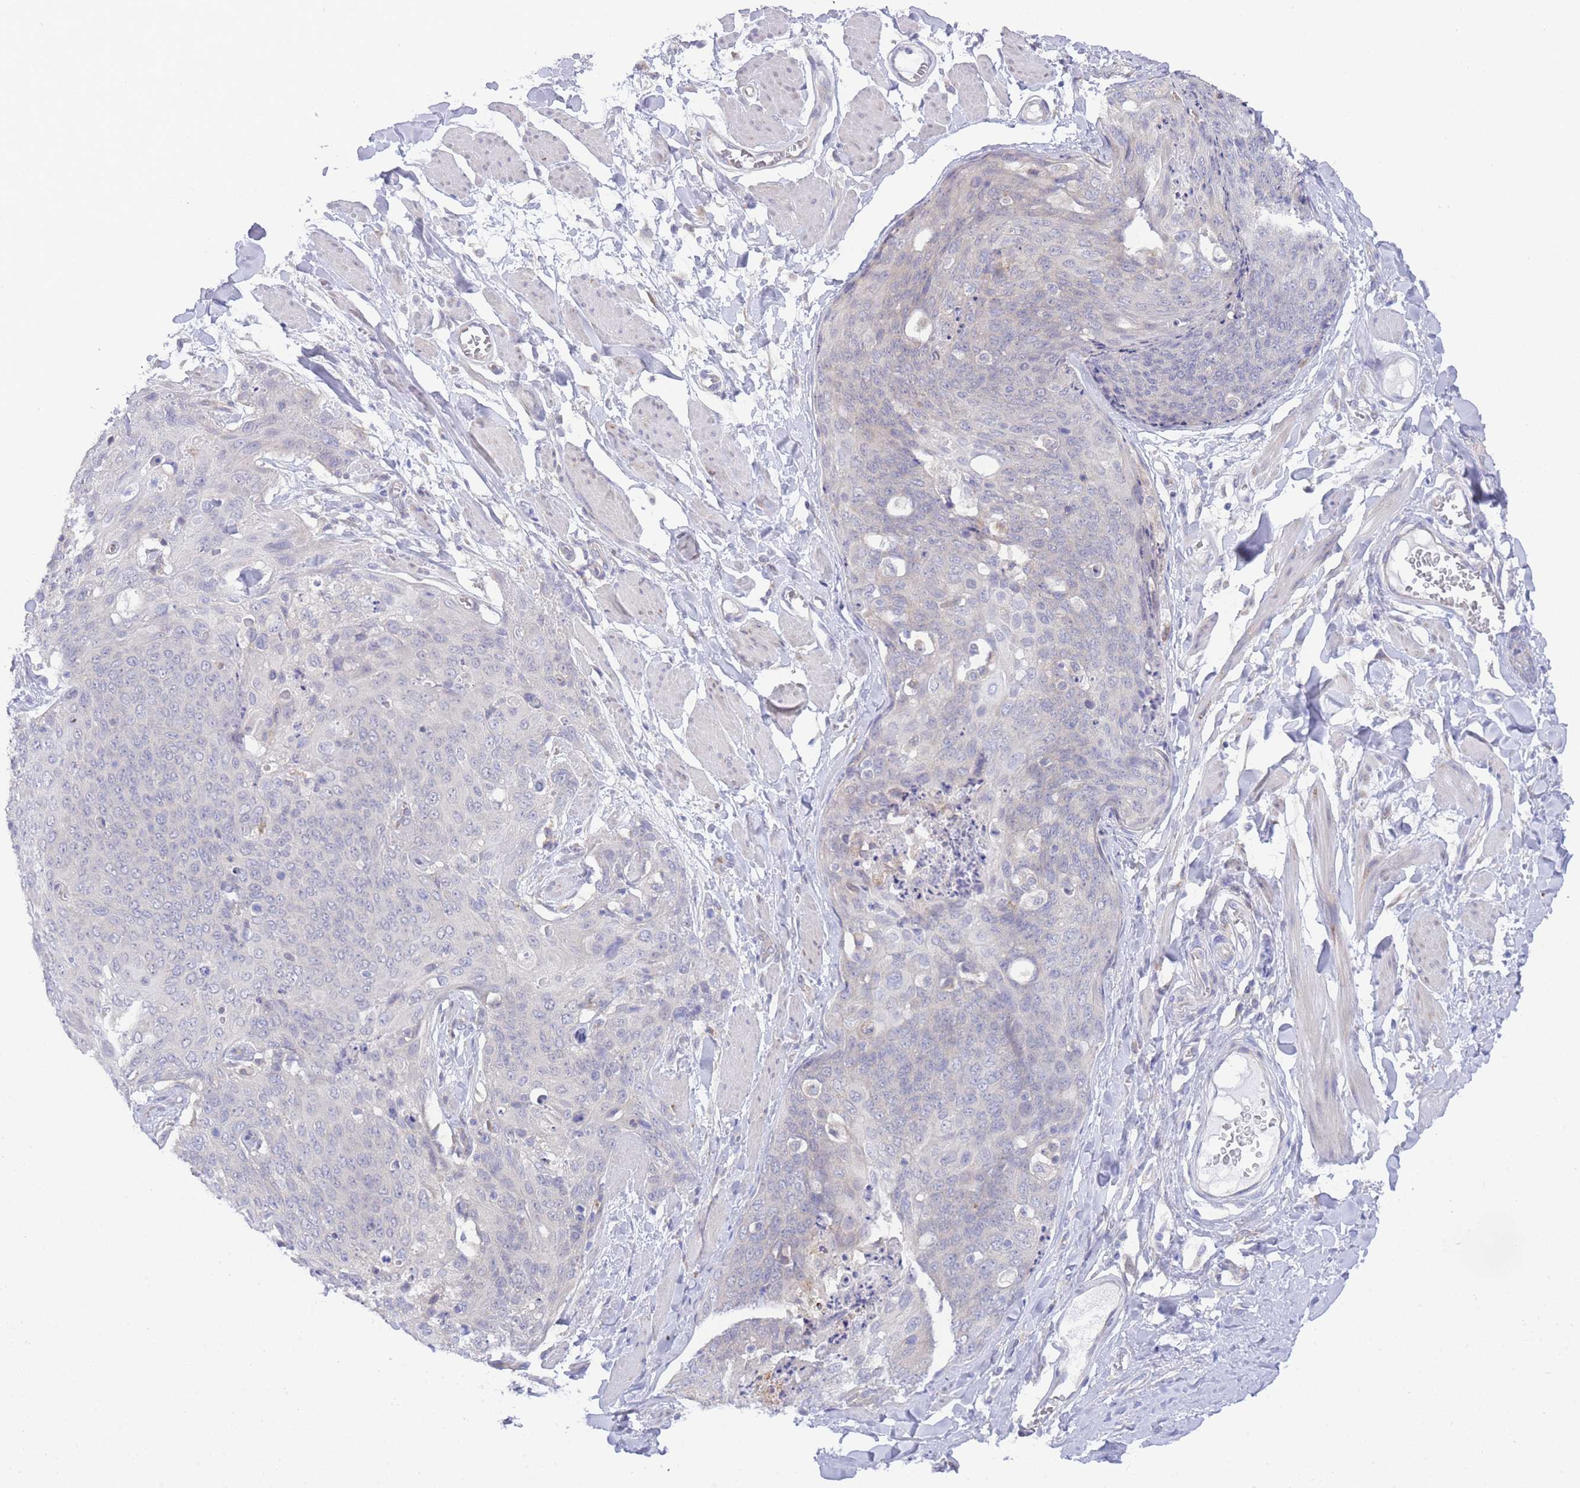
{"staining": {"intensity": "negative", "quantity": "none", "location": "none"}, "tissue": "skin cancer", "cell_type": "Tumor cells", "image_type": "cancer", "snomed": [{"axis": "morphology", "description": "Squamous cell carcinoma, NOS"}, {"axis": "topography", "description": "Skin"}, {"axis": "topography", "description": "Vulva"}], "caption": "Squamous cell carcinoma (skin) stained for a protein using immunohistochemistry shows no expression tumor cells.", "gene": "ZNF510", "patient": {"sex": "female", "age": 85}}